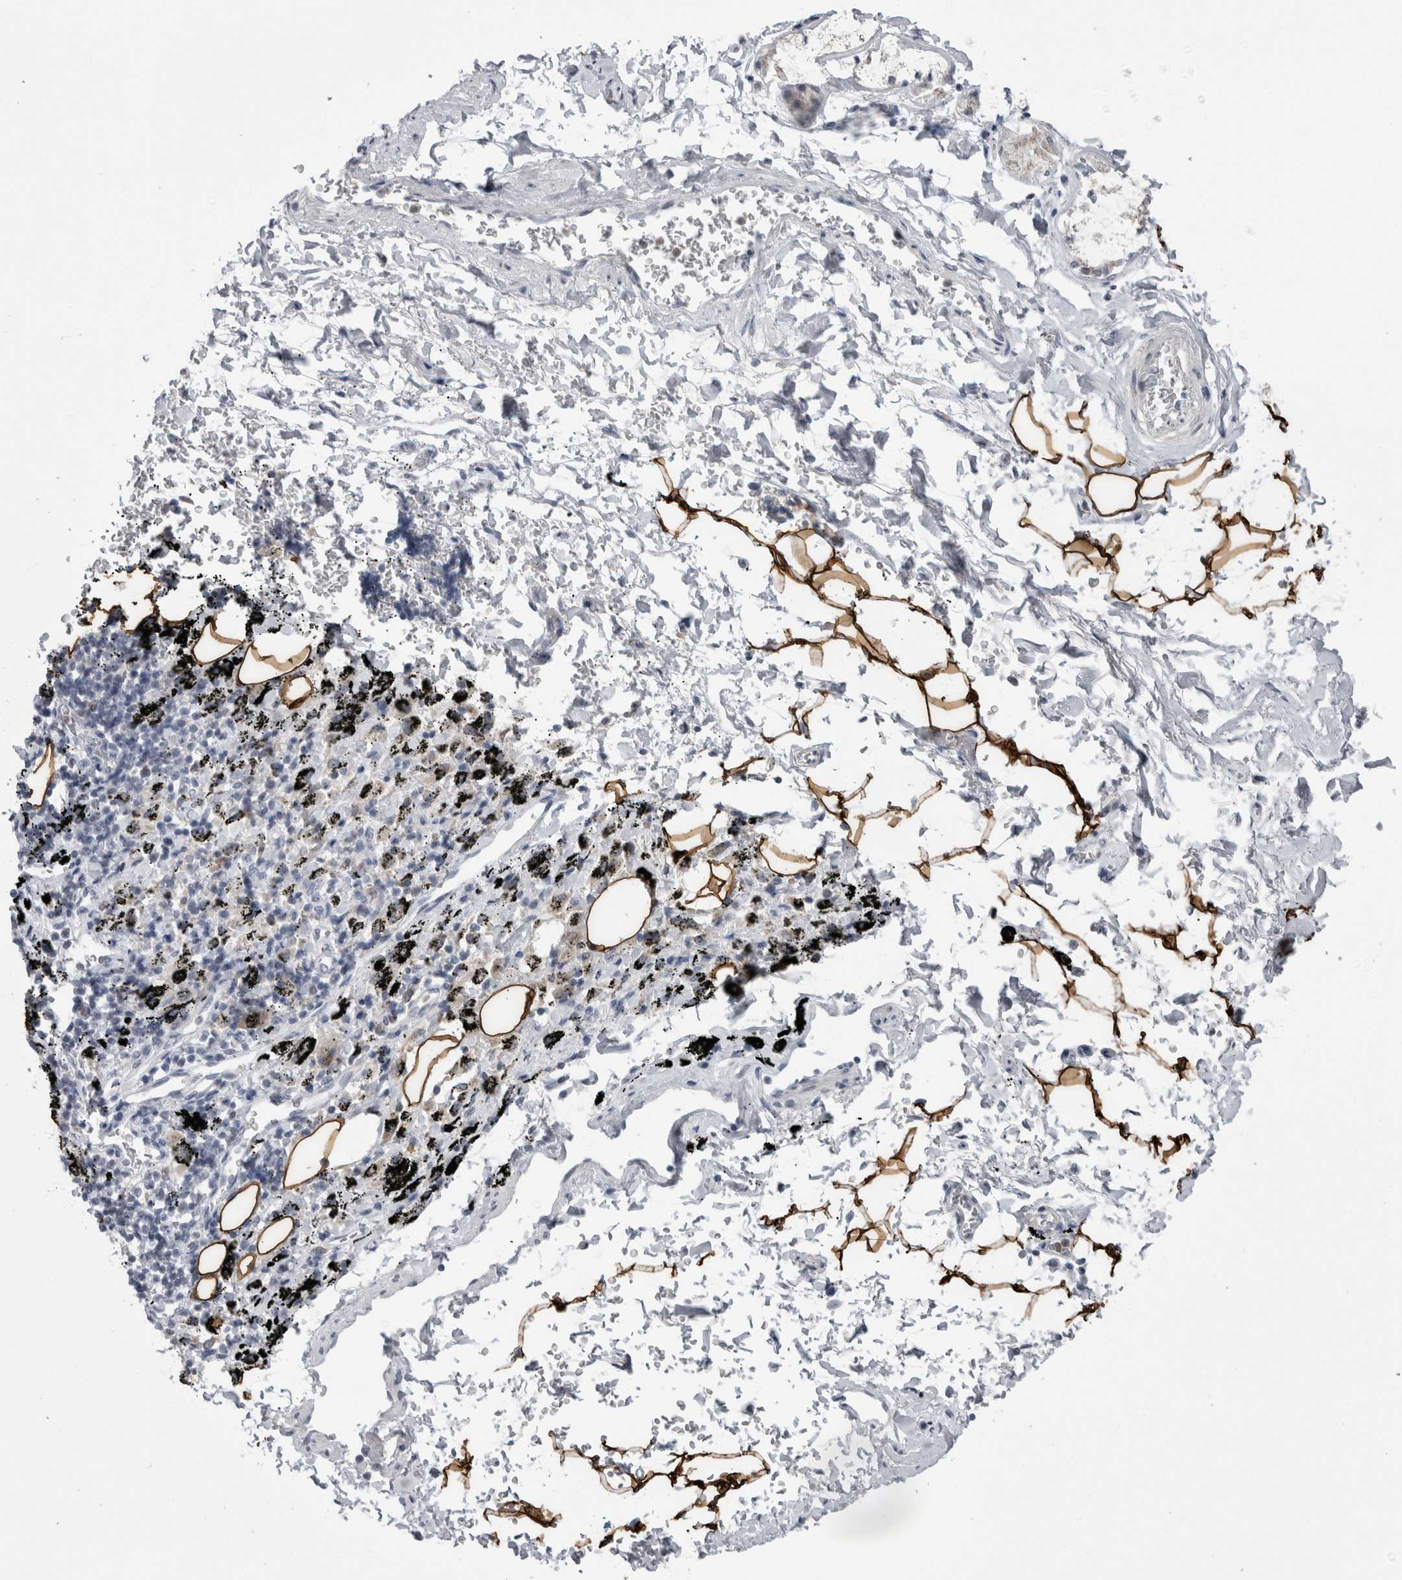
{"staining": {"intensity": "strong", "quantity": ">75%", "location": "cytoplasmic/membranous"}, "tissue": "adipose tissue", "cell_type": "Adipocytes", "image_type": "normal", "snomed": [{"axis": "morphology", "description": "Normal tissue, NOS"}, {"axis": "topography", "description": "Cartilage tissue"}, {"axis": "topography", "description": "Lung"}], "caption": "The photomicrograph reveals immunohistochemical staining of unremarkable adipose tissue. There is strong cytoplasmic/membranous staining is present in about >75% of adipocytes.", "gene": "PLIN1", "patient": {"sex": "female", "age": 77}}